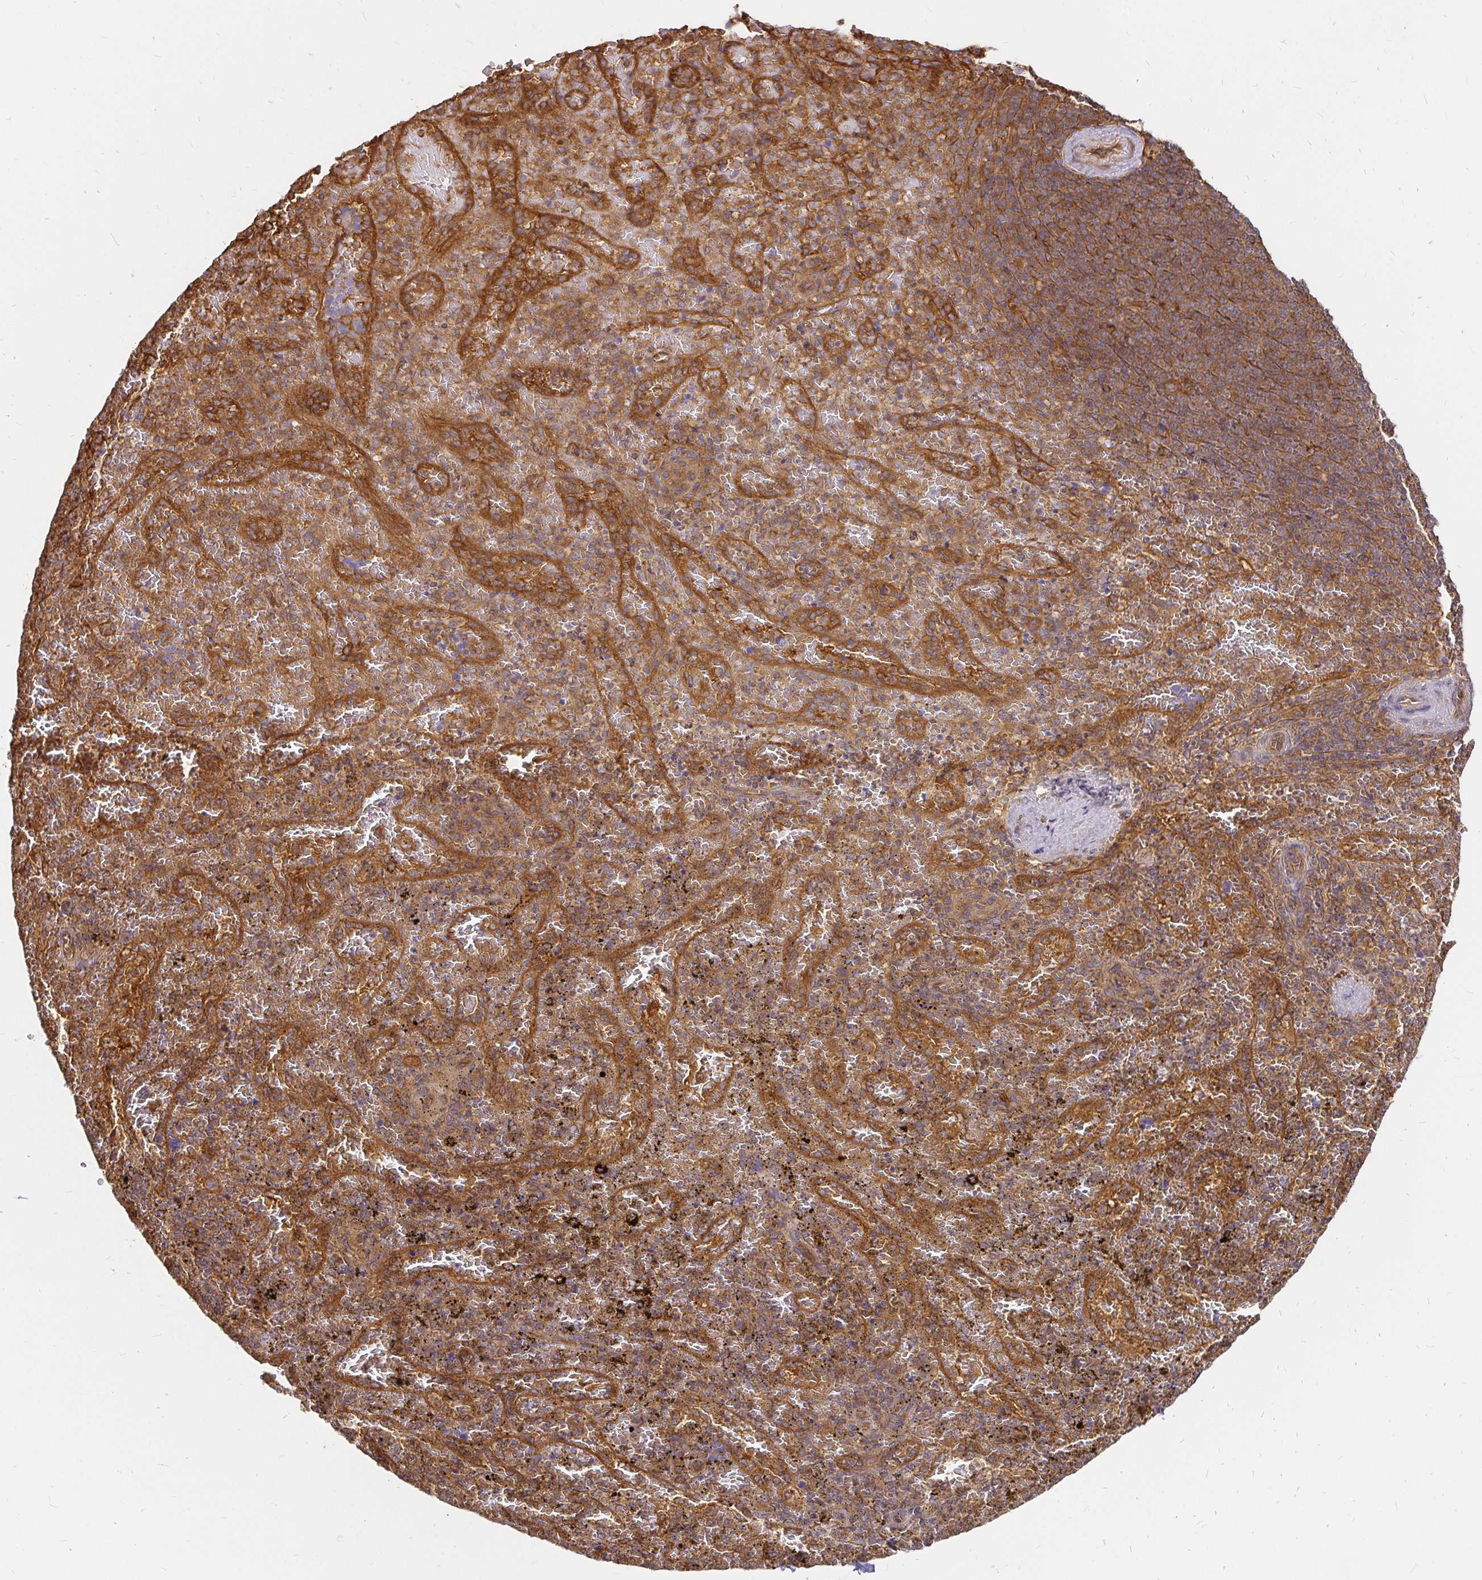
{"staining": {"intensity": "weak", "quantity": "<25%", "location": "cytoplasmic/membranous"}, "tissue": "spleen", "cell_type": "Cells in red pulp", "image_type": "normal", "snomed": [{"axis": "morphology", "description": "Normal tissue, NOS"}, {"axis": "topography", "description": "Spleen"}], "caption": "DAB immunohistochemical staining of unremarkable spleen displays no significant expression in cells in red pulp. (DAB (3,3'-diaminobenzidine) IHC visualized using brightfield microscopy, high magnification).", "gene": "KIF5B", "patient": {"sex": "female", "age": 50}}